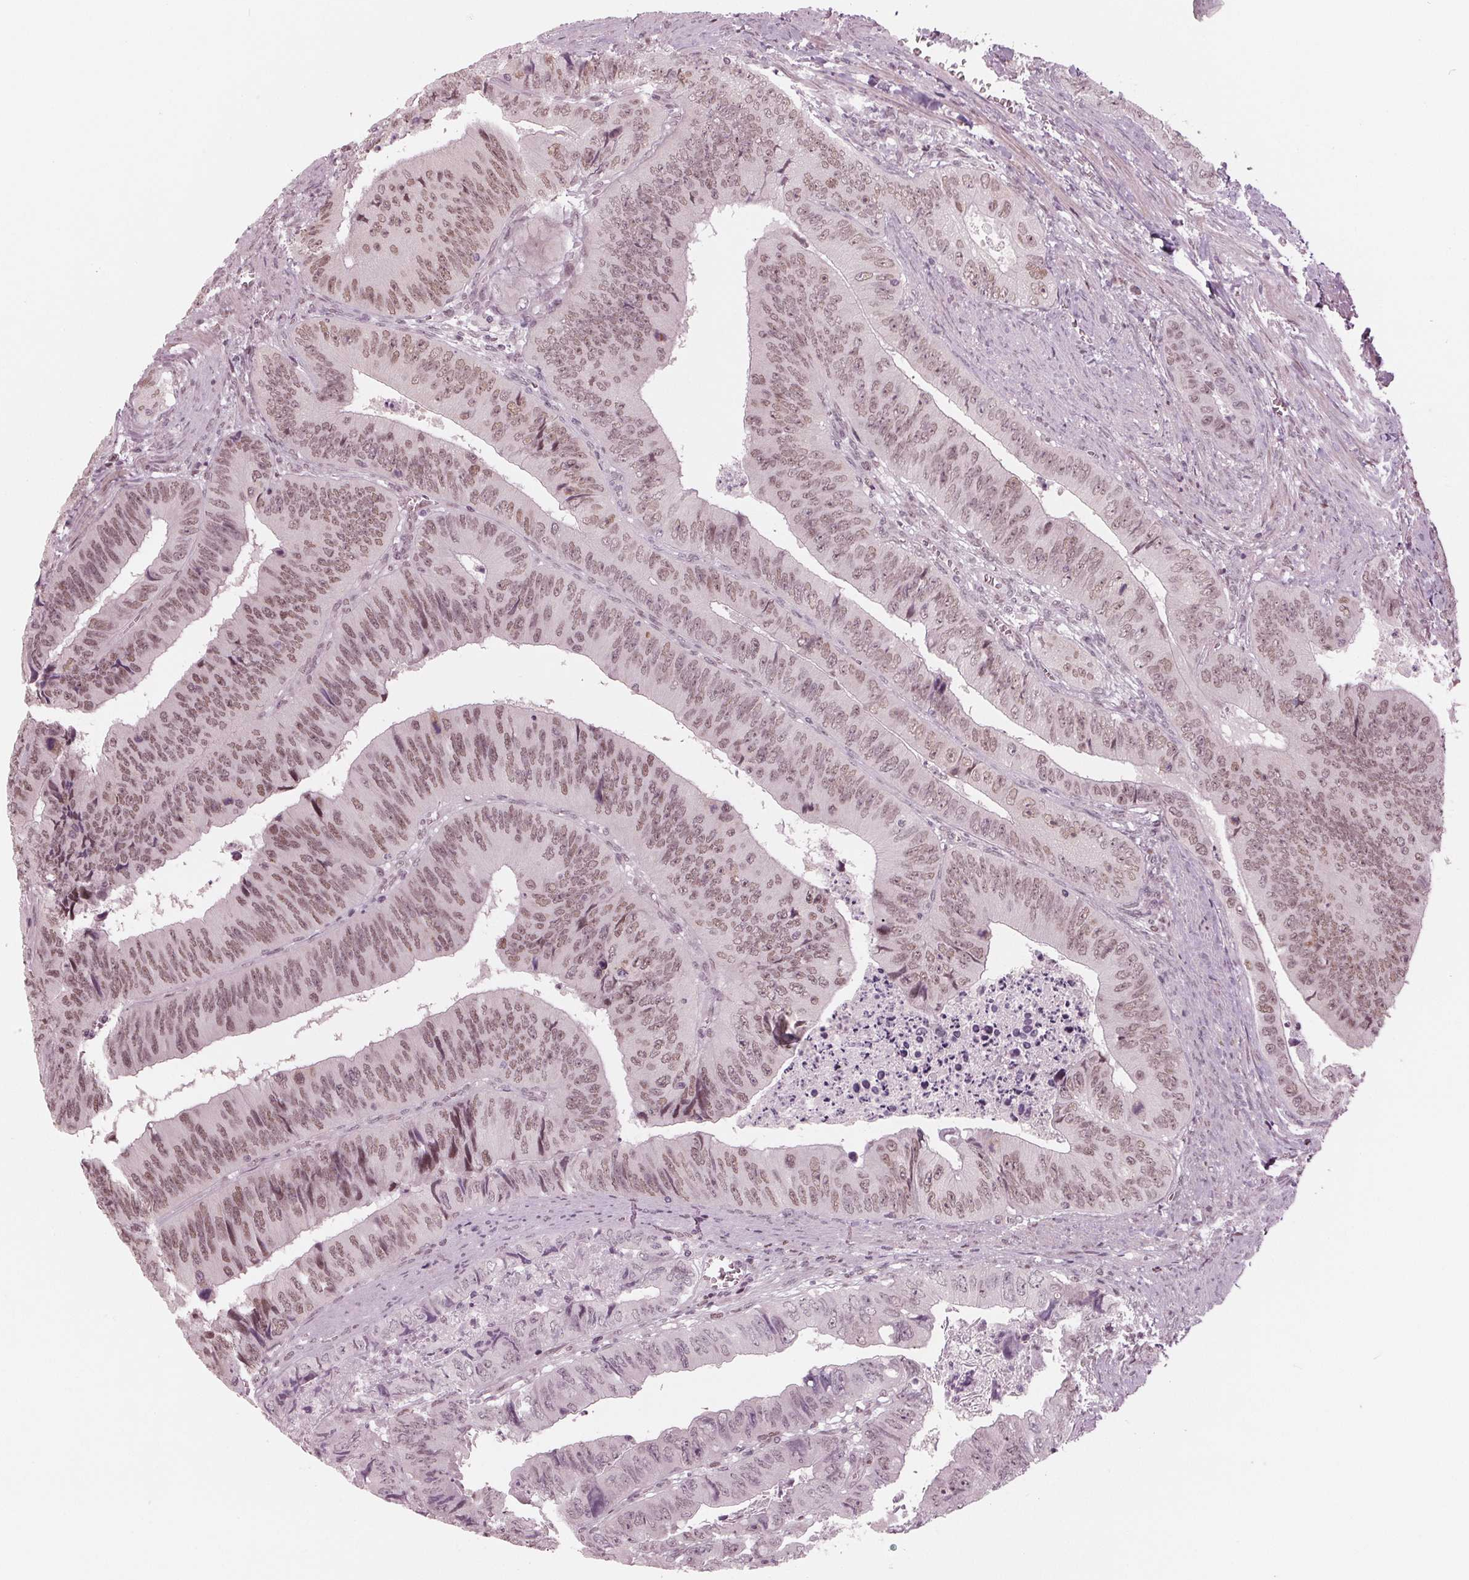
{"staining": {"intensity": "weak", "quantity": ">75%", "location": "nuclear"}, "tissue": "colorectal cancer", "cell_type": "Tumor cells", "image_type": "cancer", "snomed": [{"axis": "morphology", "description": "Adenocarcinoma, NOS"}, {"axis": "topography", "description": "Colon"}], "caption": "Immunohistochemical staining of human adenocarcinoma (colorectal) reveals low levels of weak nuclear positivity in about >75% of tumor cells.", "gene": "DNMT3L", "patient": {"sex": "female", "age": 84}}